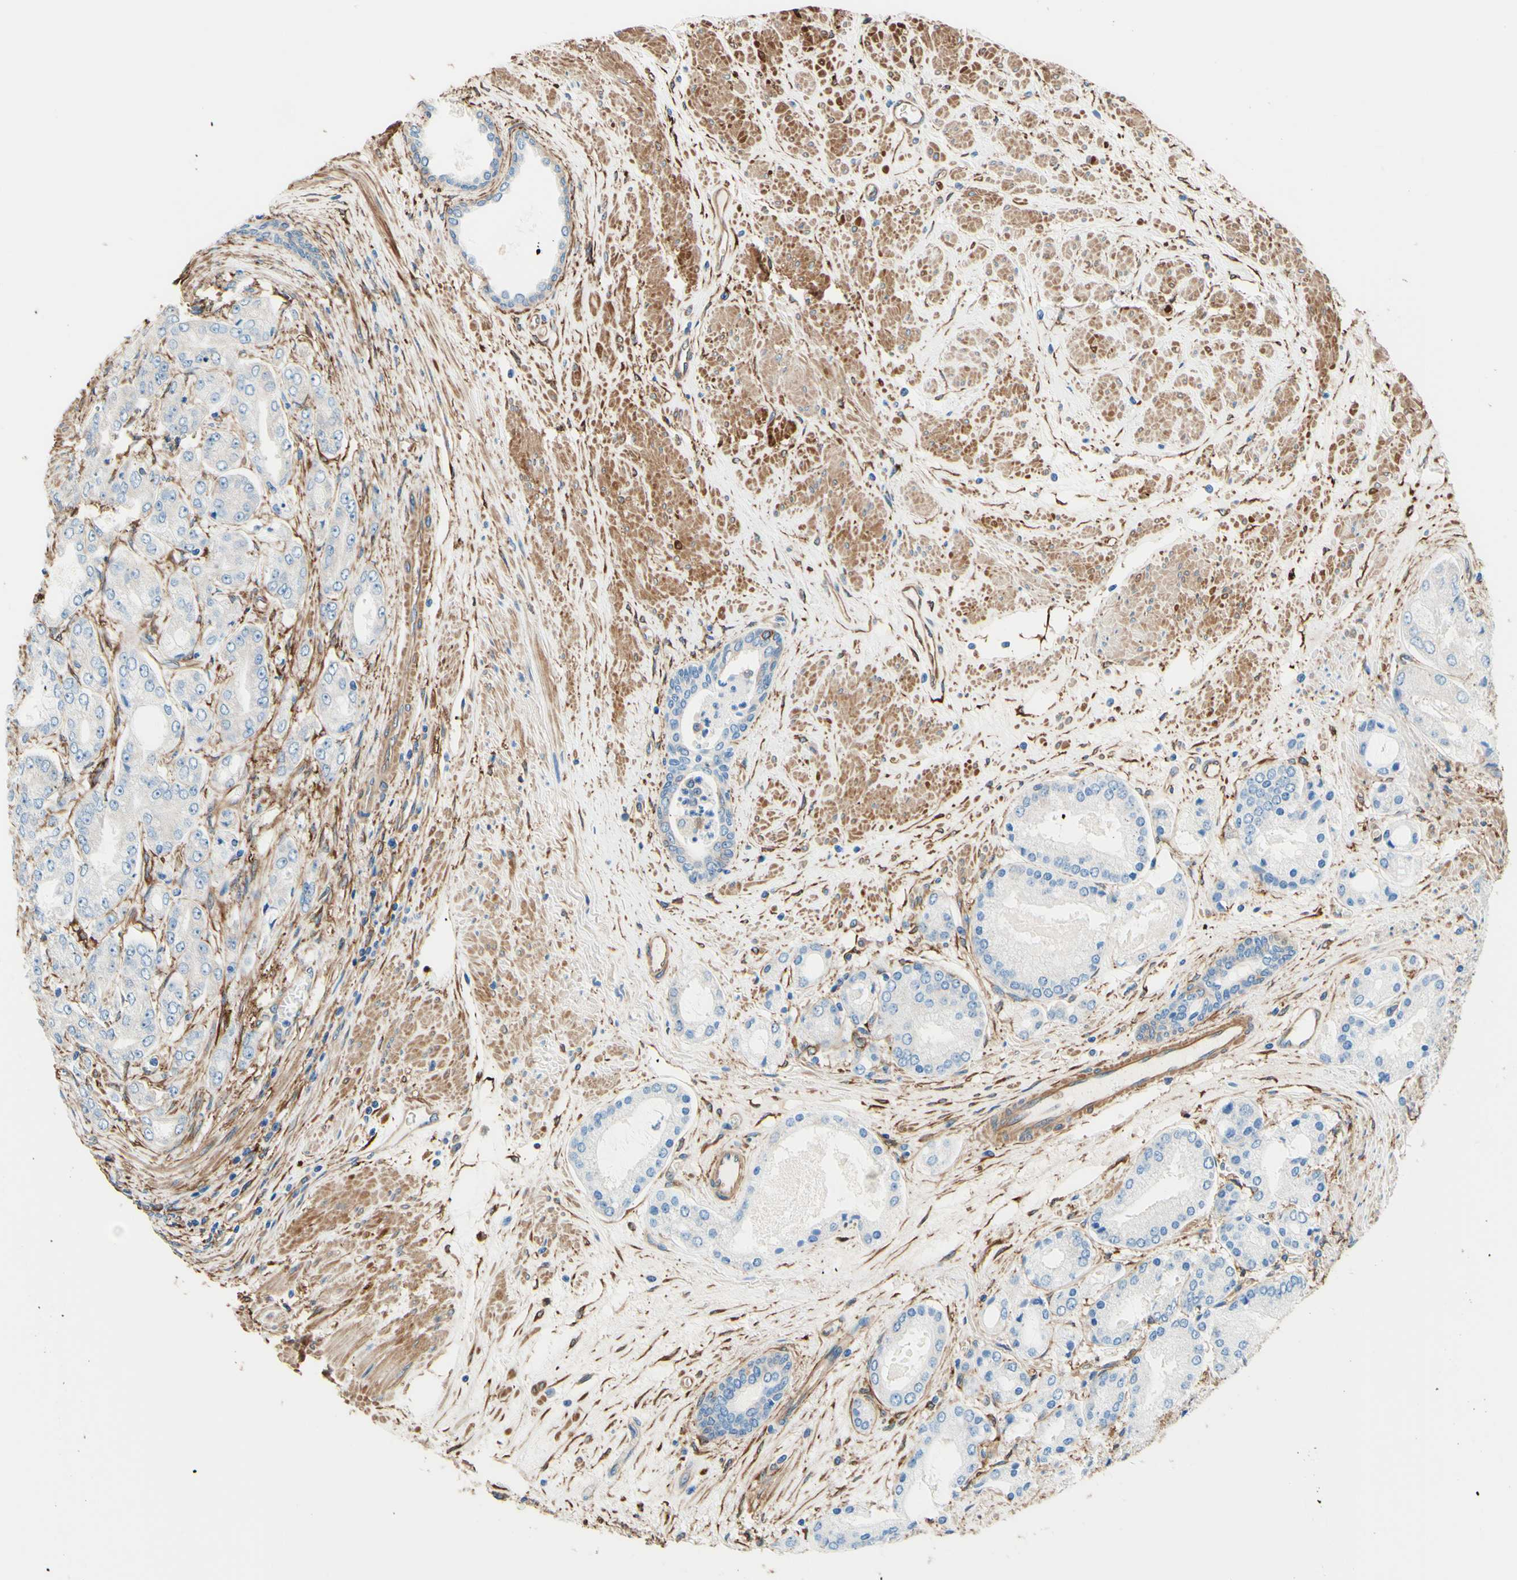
{"staining": {"intensity": "negative", "quantity": "none", "location": "none"}, "tissue": "prostate cancer", "cell_type": "Tumor cells", "image_type": "cancer", "snomed": [{"axis": "morphology", "description": "Adenocarcinoma, High grade"}, {"axis": "topography", "description": "Prostate"}], "caption": "This is an immunohistochemistry micrograph of human high-grade adenocarcinoma (prostate). There is no staining in tumor cells.", "gene": "DPYSL3", "patient": {"sex": "male", "age": 59}}